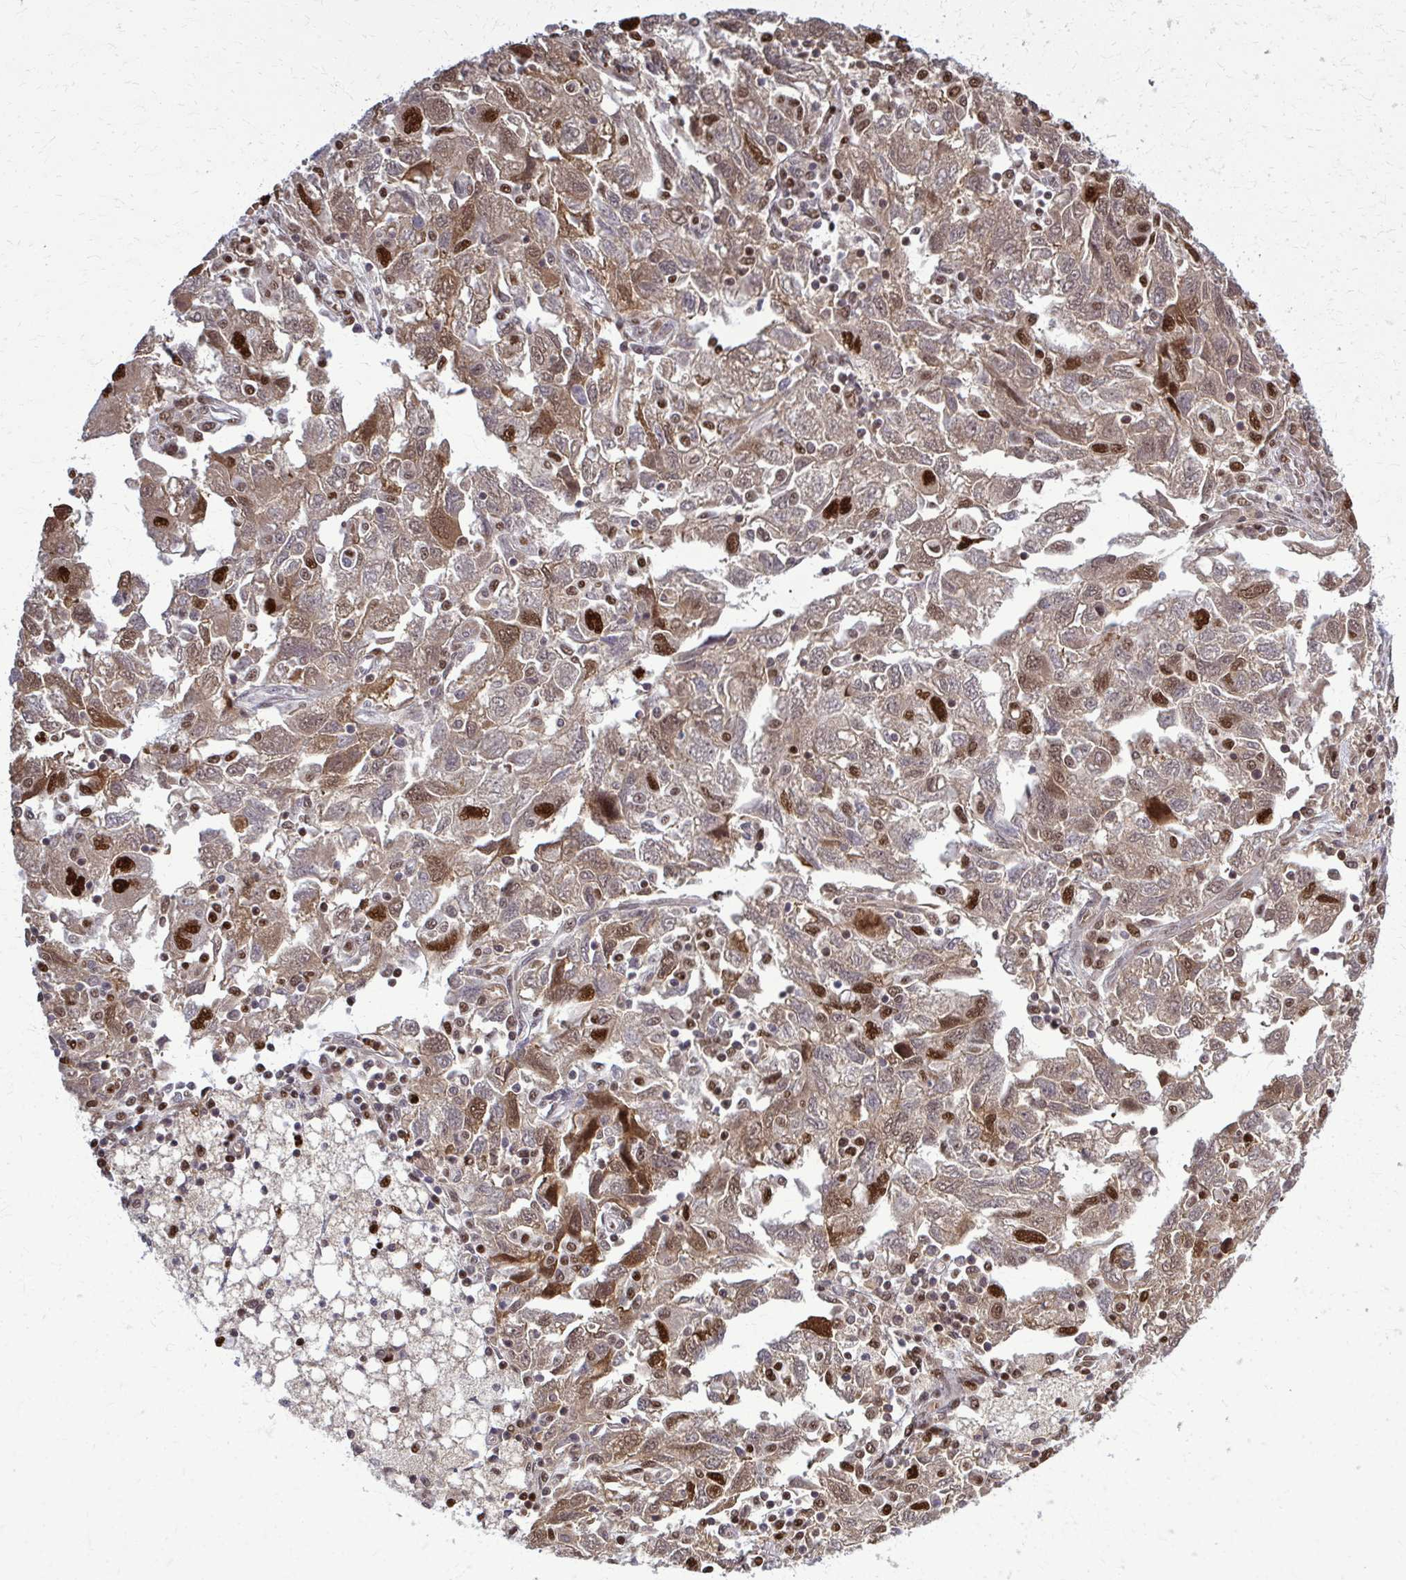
{"staining": {"intensity": "strong", "quantity": ">75%", "location": "cytoplasmic/membranous,nuclear"}, "tissue": "ovarian cancer", "cell_type": "Tumor cells", "image_type": "cancer", "snomed": [{"axis": "morphology", "description": "Carcinoma, NOS"}, {"axis": "morphology", "description": "Cystadenocarcinoma, serous, NOS"}, {"axis": "topography", "description": "Ovary"}], "caption": "Immunohistochemistry (IHC) (DAB) staining of carcinoma (ovarian) shows strong cytoplasmic/membranous and nuclear protein expression in about >75% of tumor cells. (DAB = brown stain, brightfield microscopy at high magnification).", "gene": "ZNF559", "patient": {"sex": "female", "age": 69}}